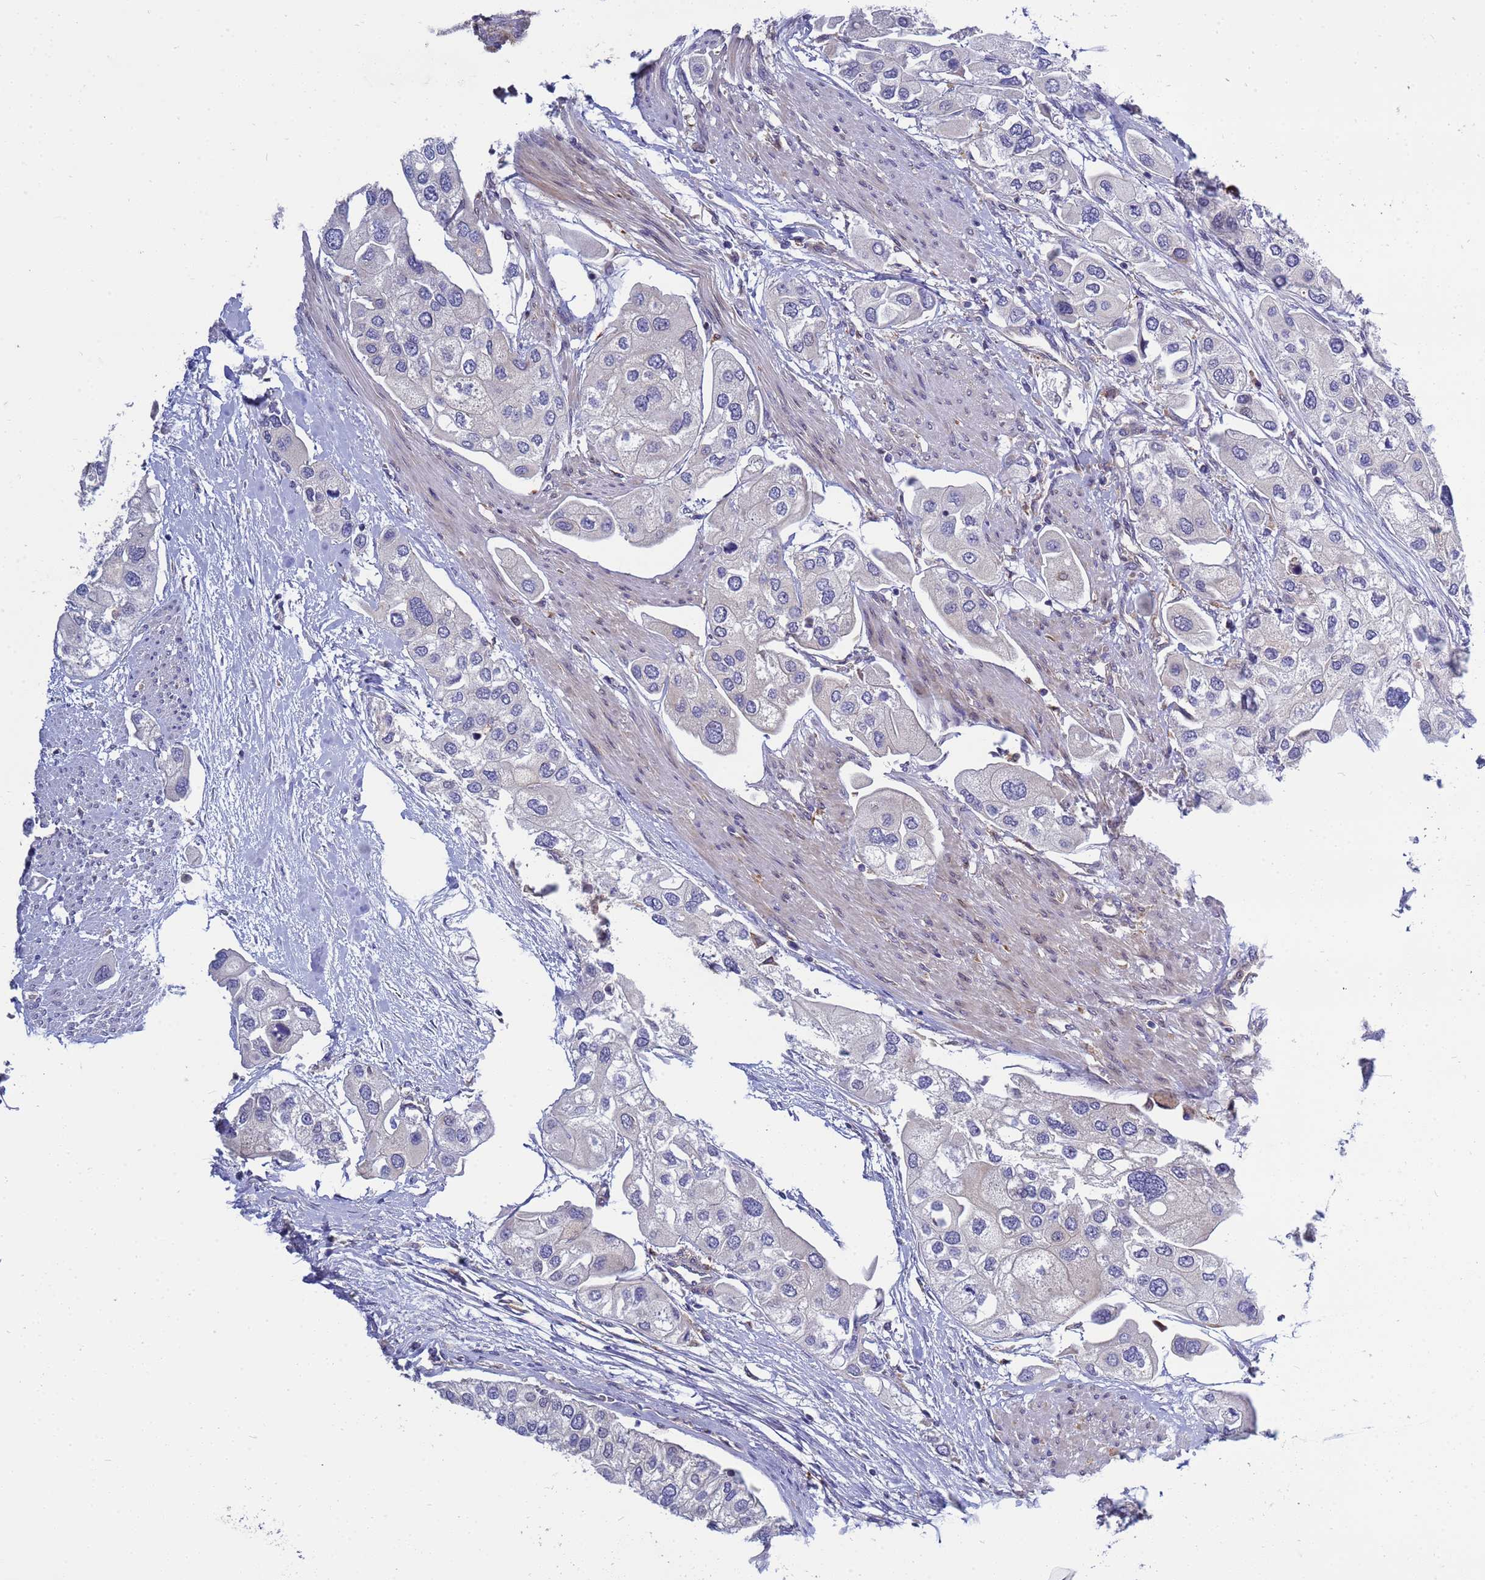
{"staining": {"intensity": "negative", "quantity": "none", "location": "none"}, "tissue": "urothelial cancer", "cell_type": "Tumor cells", "image_type": "cancer", "snomed": [{"axis": "morphology", "description": "Urothelial carcinoma, High grade"}, {"axis": "topography", "description": "Urinary bladder"}], "caption": "The IHC photomicrograph has no significant expression in tumor cells of high-grade urothelial carcinoma tissue. (Brightfield microscopy of DAB (3,3'-diaminobenzidine) IHC at high magnification).", "gene": "RAPGEF4", "patient": {"sex": "male", "age": 64}}